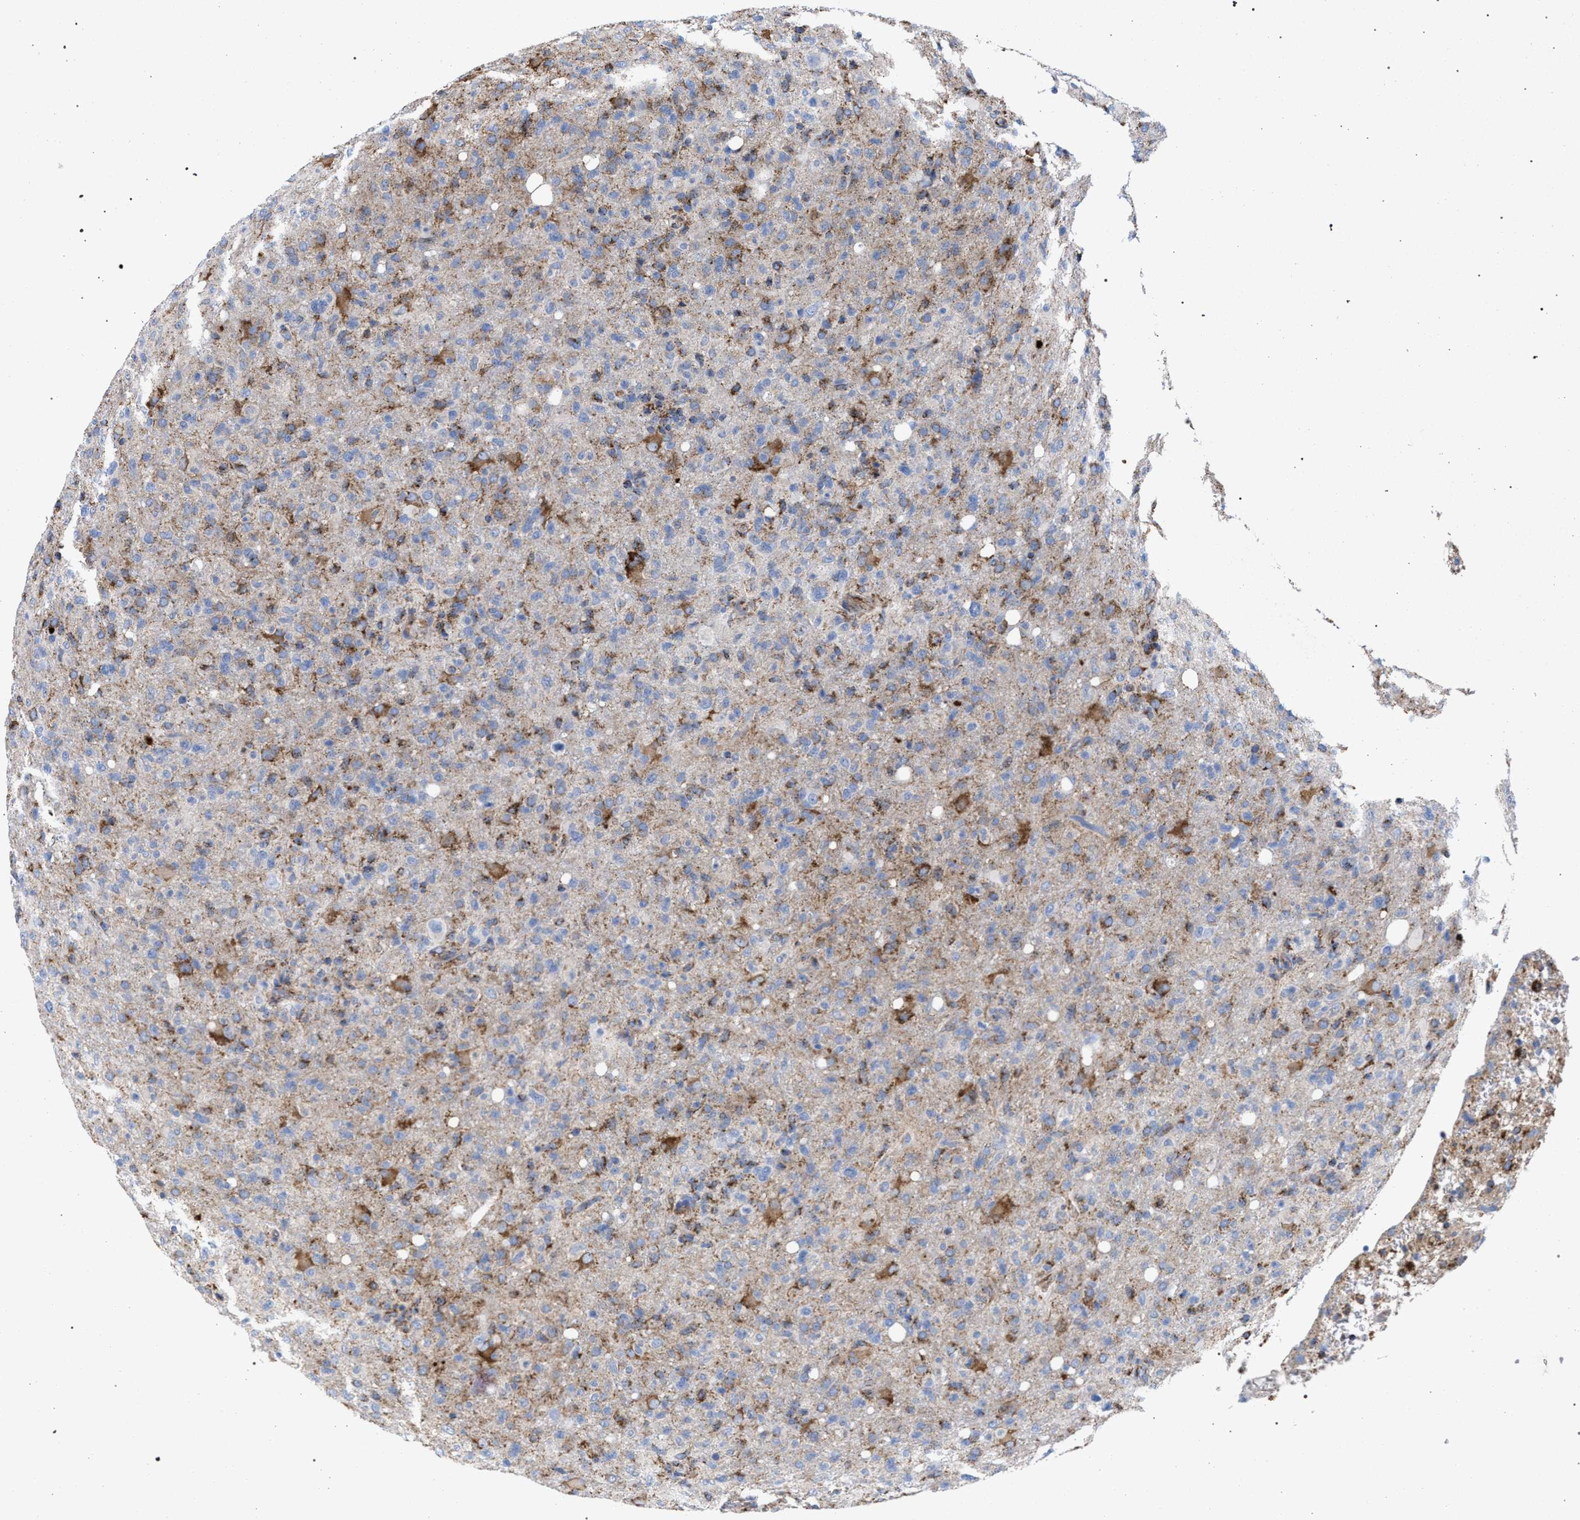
{"staining": {"intensity": "moderate", "quantity": "25%-75%", "location": "cytoplasmic/membranous"}, "tissue": "glioma", "cell_type": "Tumor cells", "image_type": "cancer", "snomed": [{"axis": "morphology", "description": "Glioma, malignant, High grade"}, {"axis": "topography", "description": "Brain"}], "caption": "Moderate cytoplasmic/membranous positivity for a protein is identified in about 25%-75% of tumor cells of malignant glioma (high-grade) using immunohistochemistry.", "gene": "ACADS", "patient": {"sex": "female", "age": 57}}